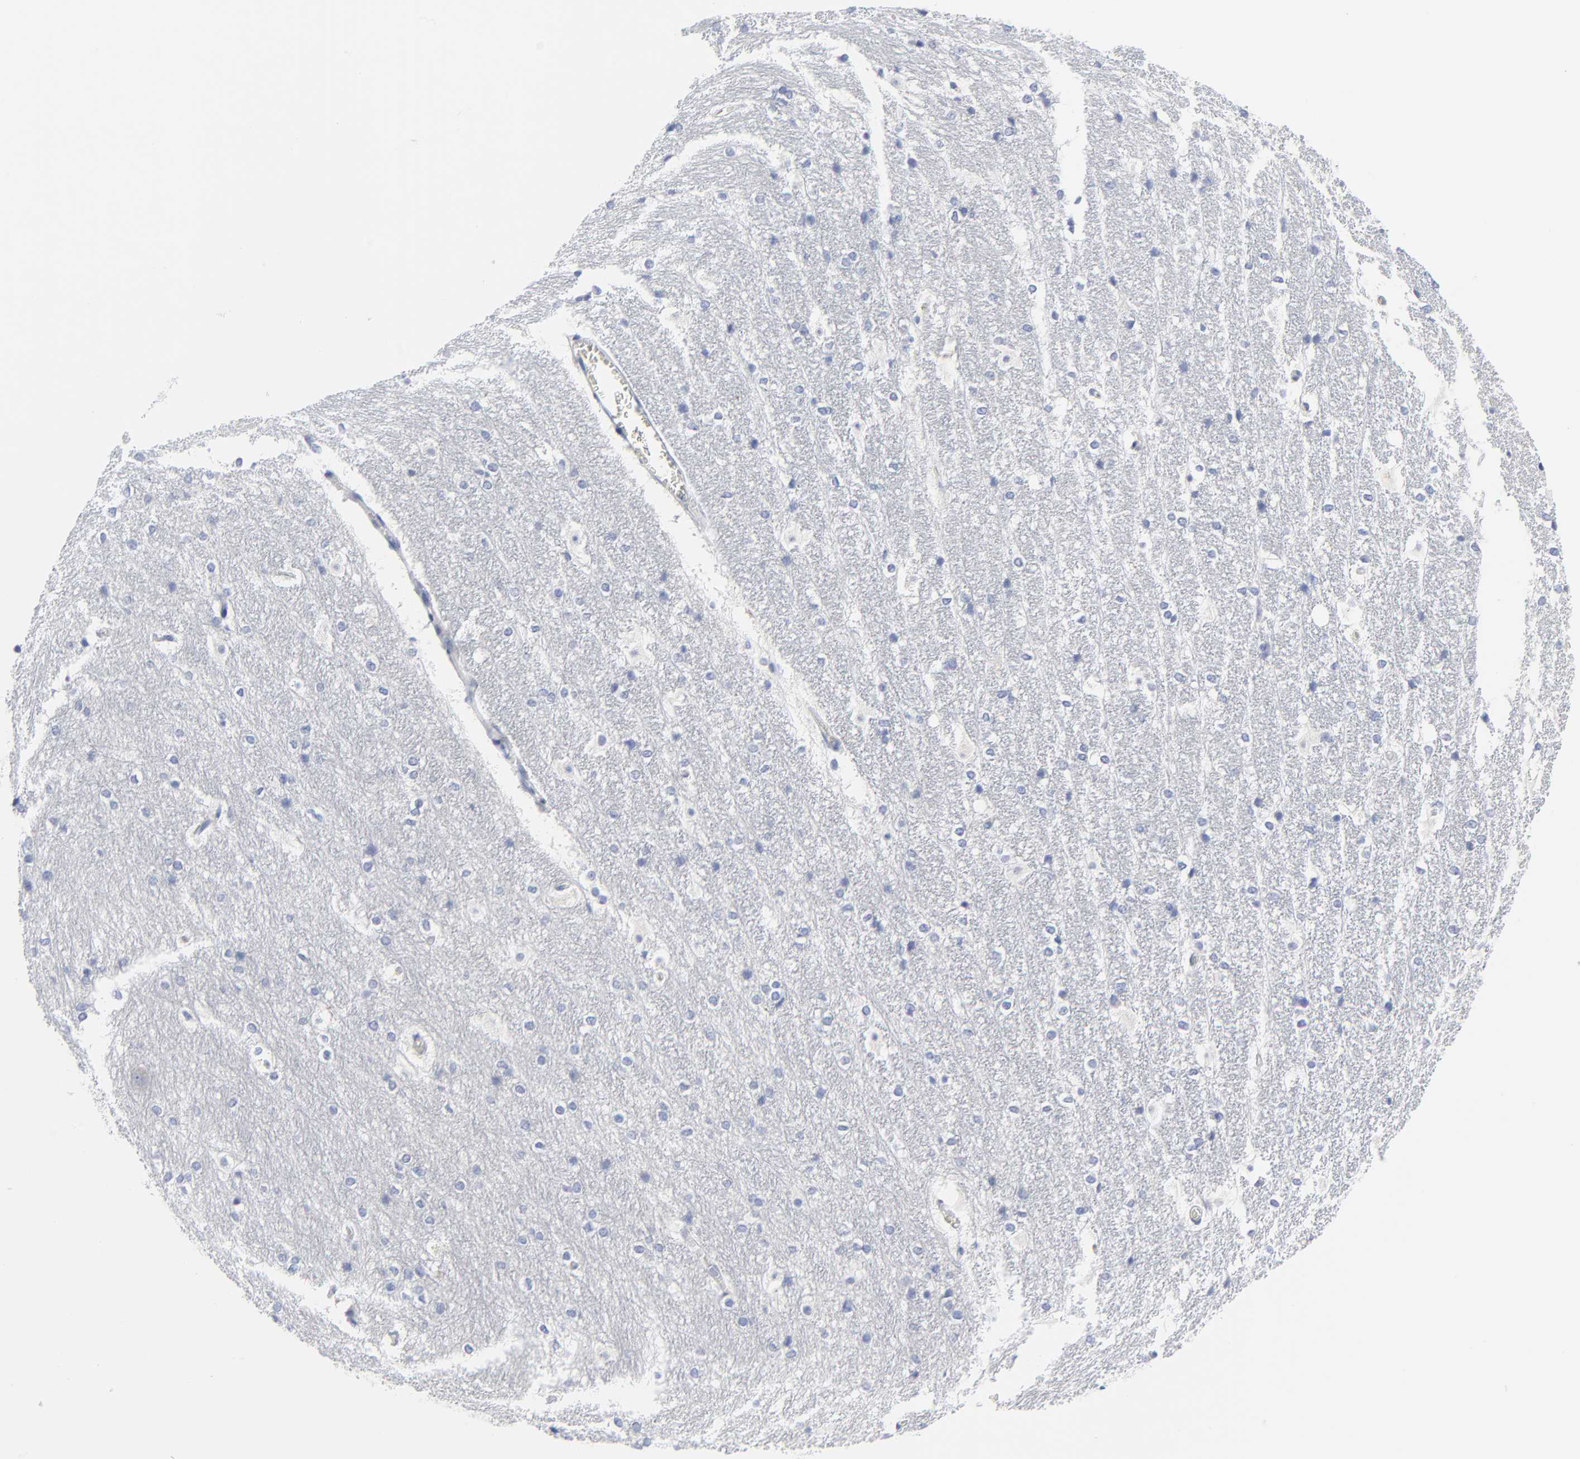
{"staining": {"intensity": "negative", "quantity": "none", "location": "none"}, "tissue": "hippocampus", "cell_type": "Glial cells", "image_type": "normal", "snomed": [{"axis": "morphology", "description": "Normal tissue, NOS"}, {"axis": "topography", "description": "Hippocampus"}], "caption": "Immunohistochemistry histopathology image of benign human hippocampus stained for a protein (brown), which demonstrates no expression in glial cells. (DAB (3,3'-diaminobenzidine) IHC with hematoxylin counter stain).", "gene": "CDK1", "patient": {"sex": "female", "age": 19}}